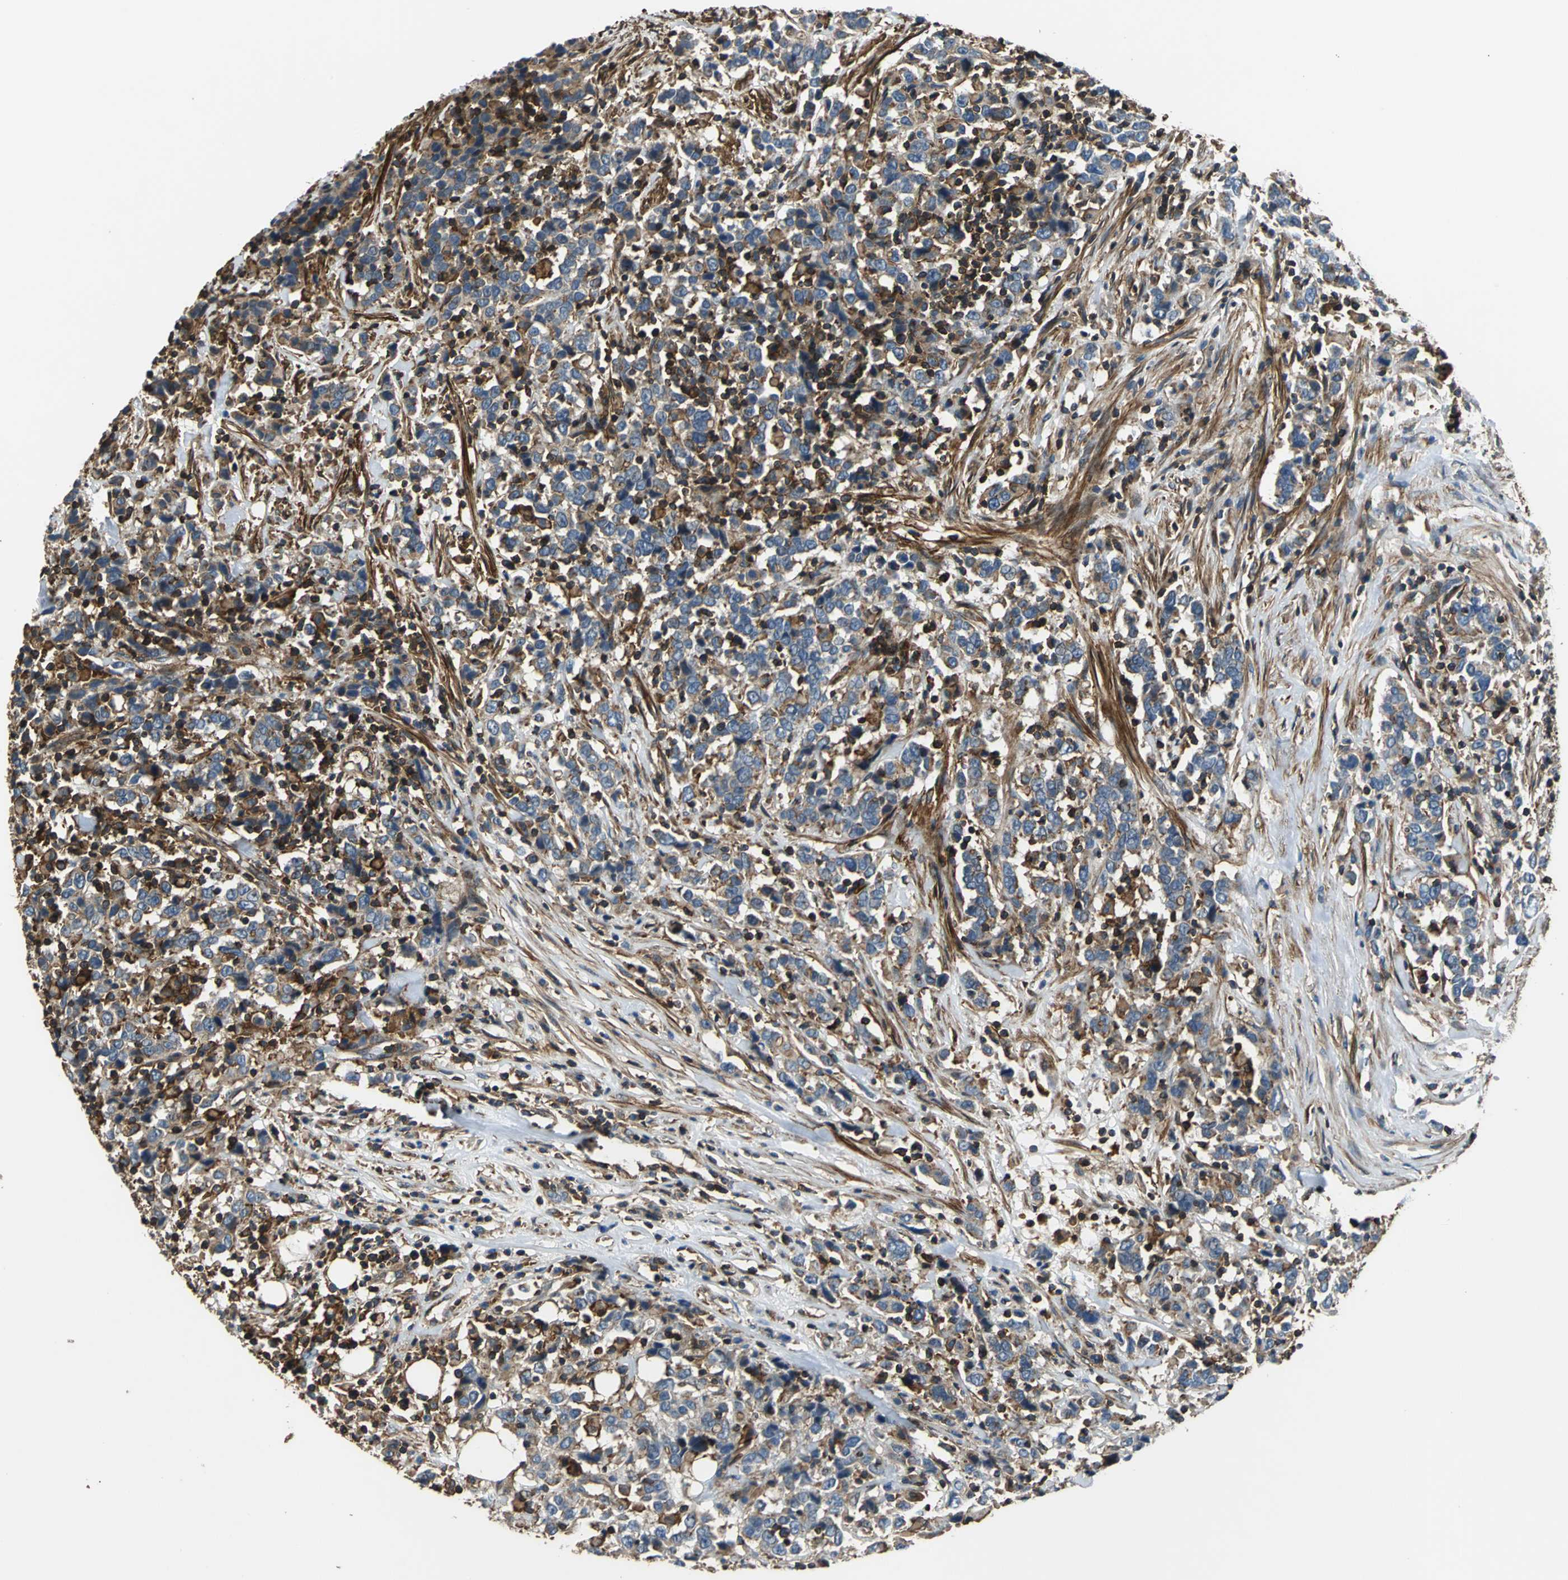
{"staining": {"intensity": "moderate", "quantity": ">75%", "location": "cytoplasmic/membranous"}, "tissue": "urothelial cancer", "cell_type": "Tumor cells", "image_type": "cancer", "snomed": [{"axis": "morphology", "description": "Urothelial carcinoma, High grade"}, {"axis": "topography", "description": "Urinary bladder"}], "caption": "Protein expression analysis of human urothelial cancer reveals moderate cytoplasmic/membranous expression in about >75% of tumor cells. The staining is performed using DAB brown chromogen to label protein expression. The nuclei are counter-stained blue using hematoxylin.", "gene": "PARVA", "patient": {"sex": "male", "age": 61}}